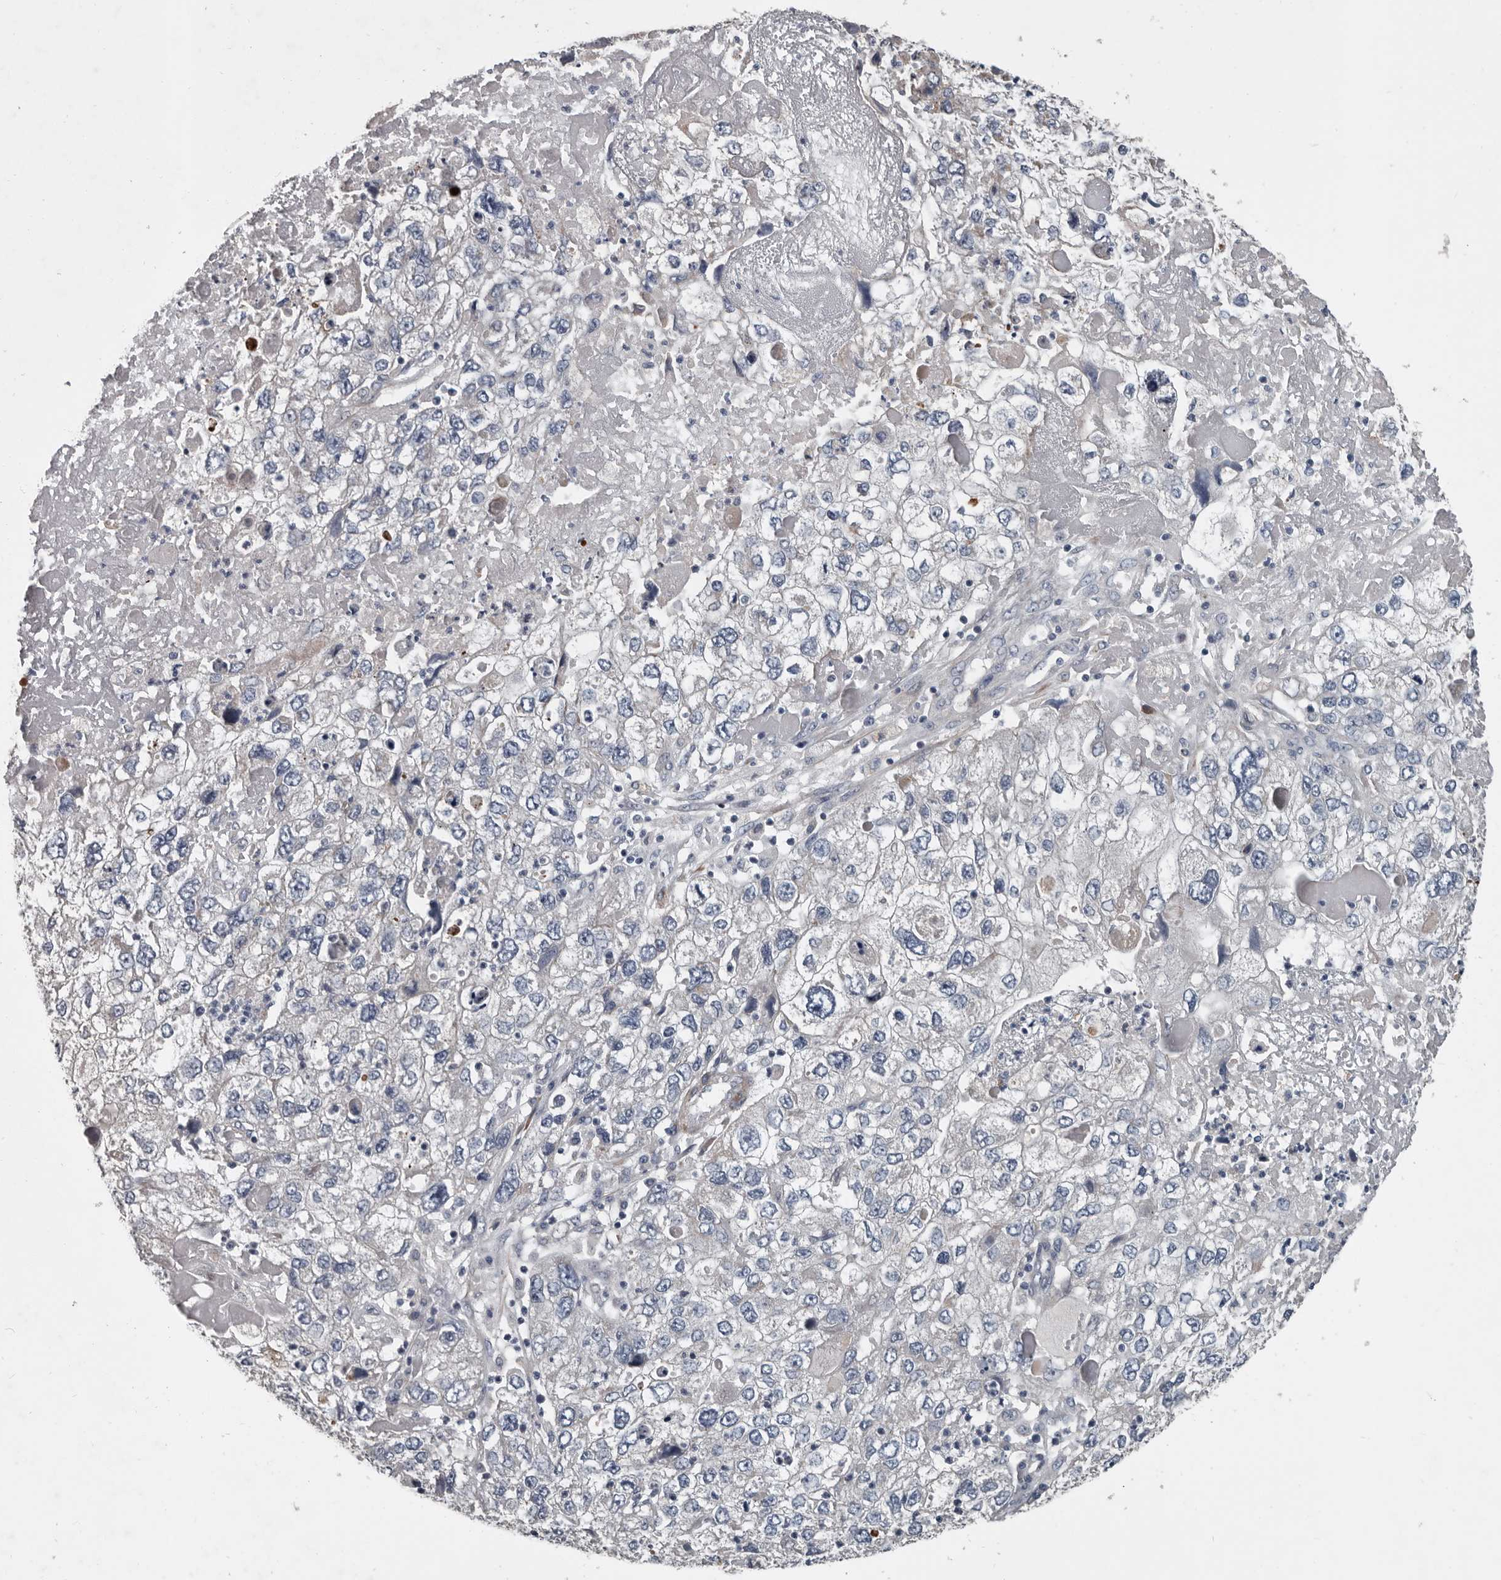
{"staining": {"intensity": "negative", "quantity": "none", "location": "none"}, "tissue": "endometrial cancer", "cell_type": "Tumor cells", "image_type": "cancer", "snomed": [{"axis": "morphology", "description": "Adenocarcinoma, NOS"}, {"axis": "topography", "description": "Endometrium"}], "caption": "Tumor cells show no significant protein expression in endometrial cancer (adenocarcinoma). Nuclei are stained in blue.", "gene": "DPY19L4", "patient": {"sex": "female", "age": 49}}